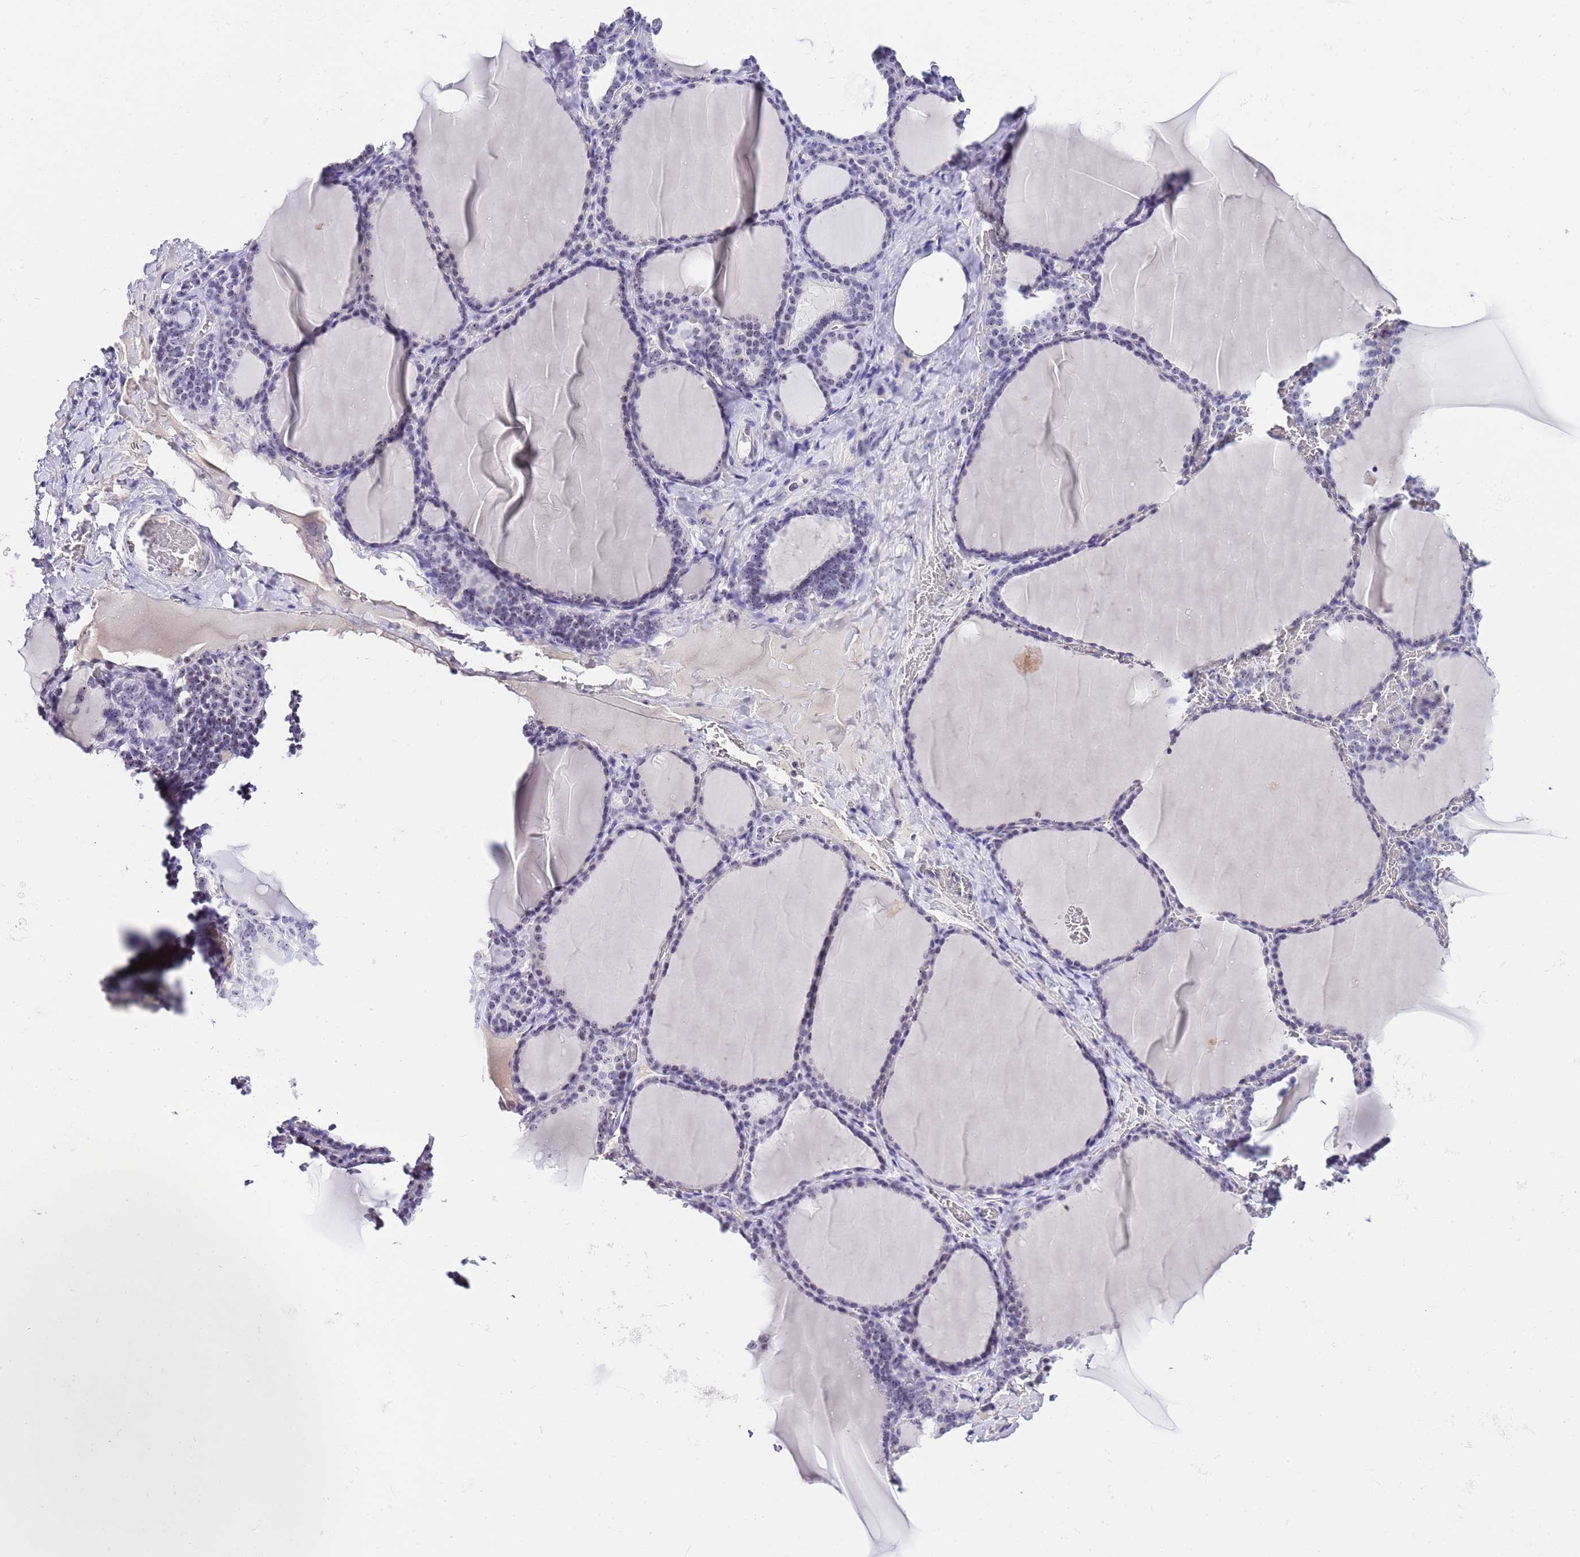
{"staining": {"intensity": "negative", "quantity": "none", "location": "none"}, "tissue": "thyroid gland", "cell_type": "Glandular cells", "image_type": "normal", "snomed": [{"axis": "morphology", "description": "Normal tissue, NOS"}, {"axis": "topography", "description": "Thyroid gland"}], "caption": "IHC histopathology image of benign thyroid gland: human thyroid gland stained with DAB demonstrates no significant protein expression in glandular cells.", "gene": "NOP56", "patient": {"sex": "female", "age": 39}}